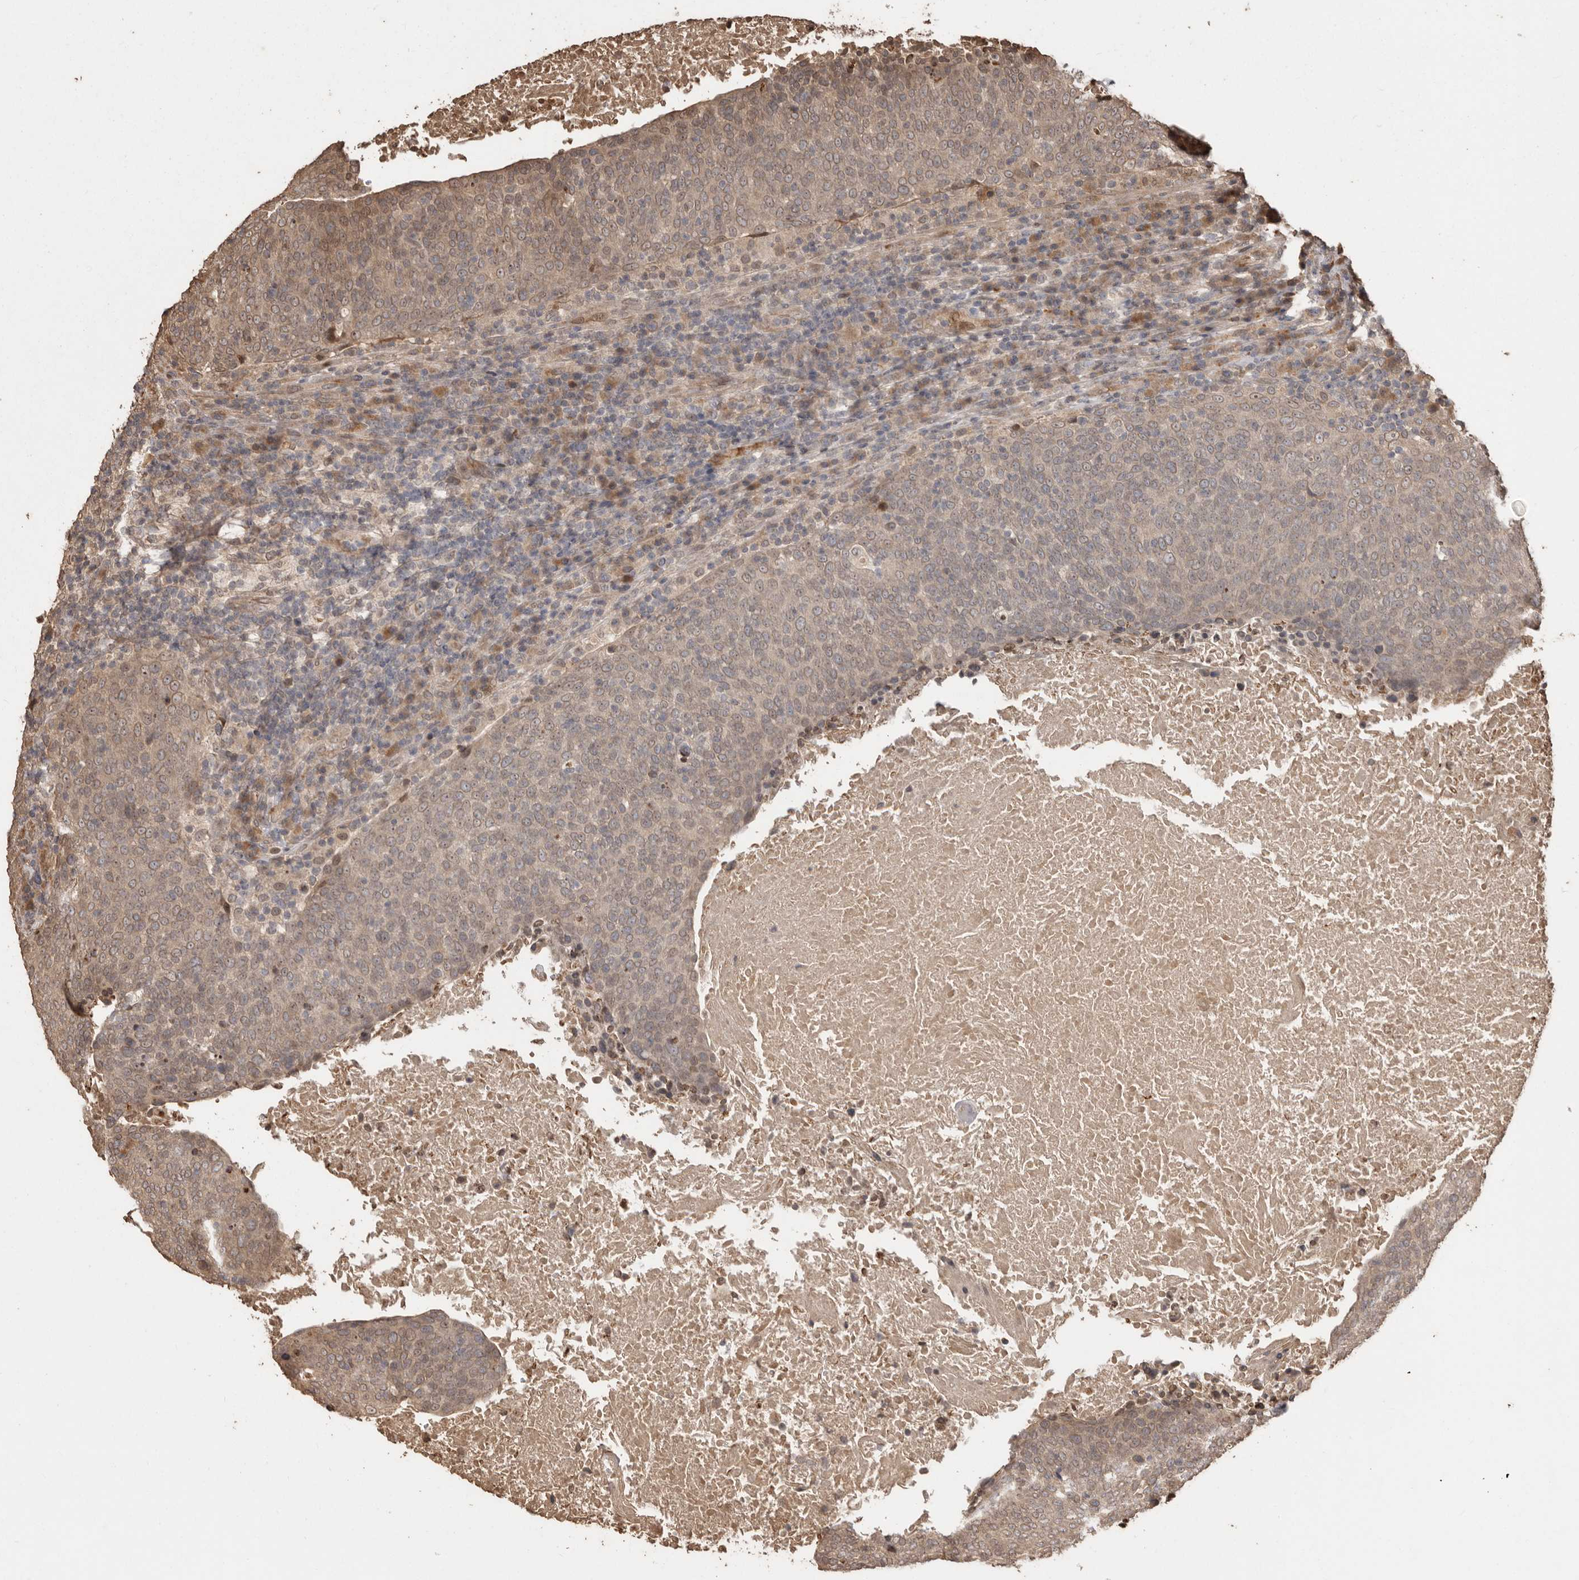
{"staining": {"intensity": "weak", "quantity": ">75%", "location": "cytoplasmic/membranous,nuclear"}, "tissue": "head and neck cancer", "cell_type": "Tumor cells", "image_type": "cancer", "snomed": [{"axis": "morphology", "description": "Squamous cell carcinoma, NOS"}, {"axis": "morphology", "description": "Squamous cell carcinoma, metastatic, NOS"}, {"axis": "topography", "description": "Lymph node"}, {"axis": "topography", "description": "Head-Neck"}], "caption": "Protein expression analysis of head and neck cancer exhibits weak cytoplasmic/membranous and nuclear staining in approximately >75% of tumor cells.", "gene": "NUP43", "patient": {"sex": "male", "age": 62}}